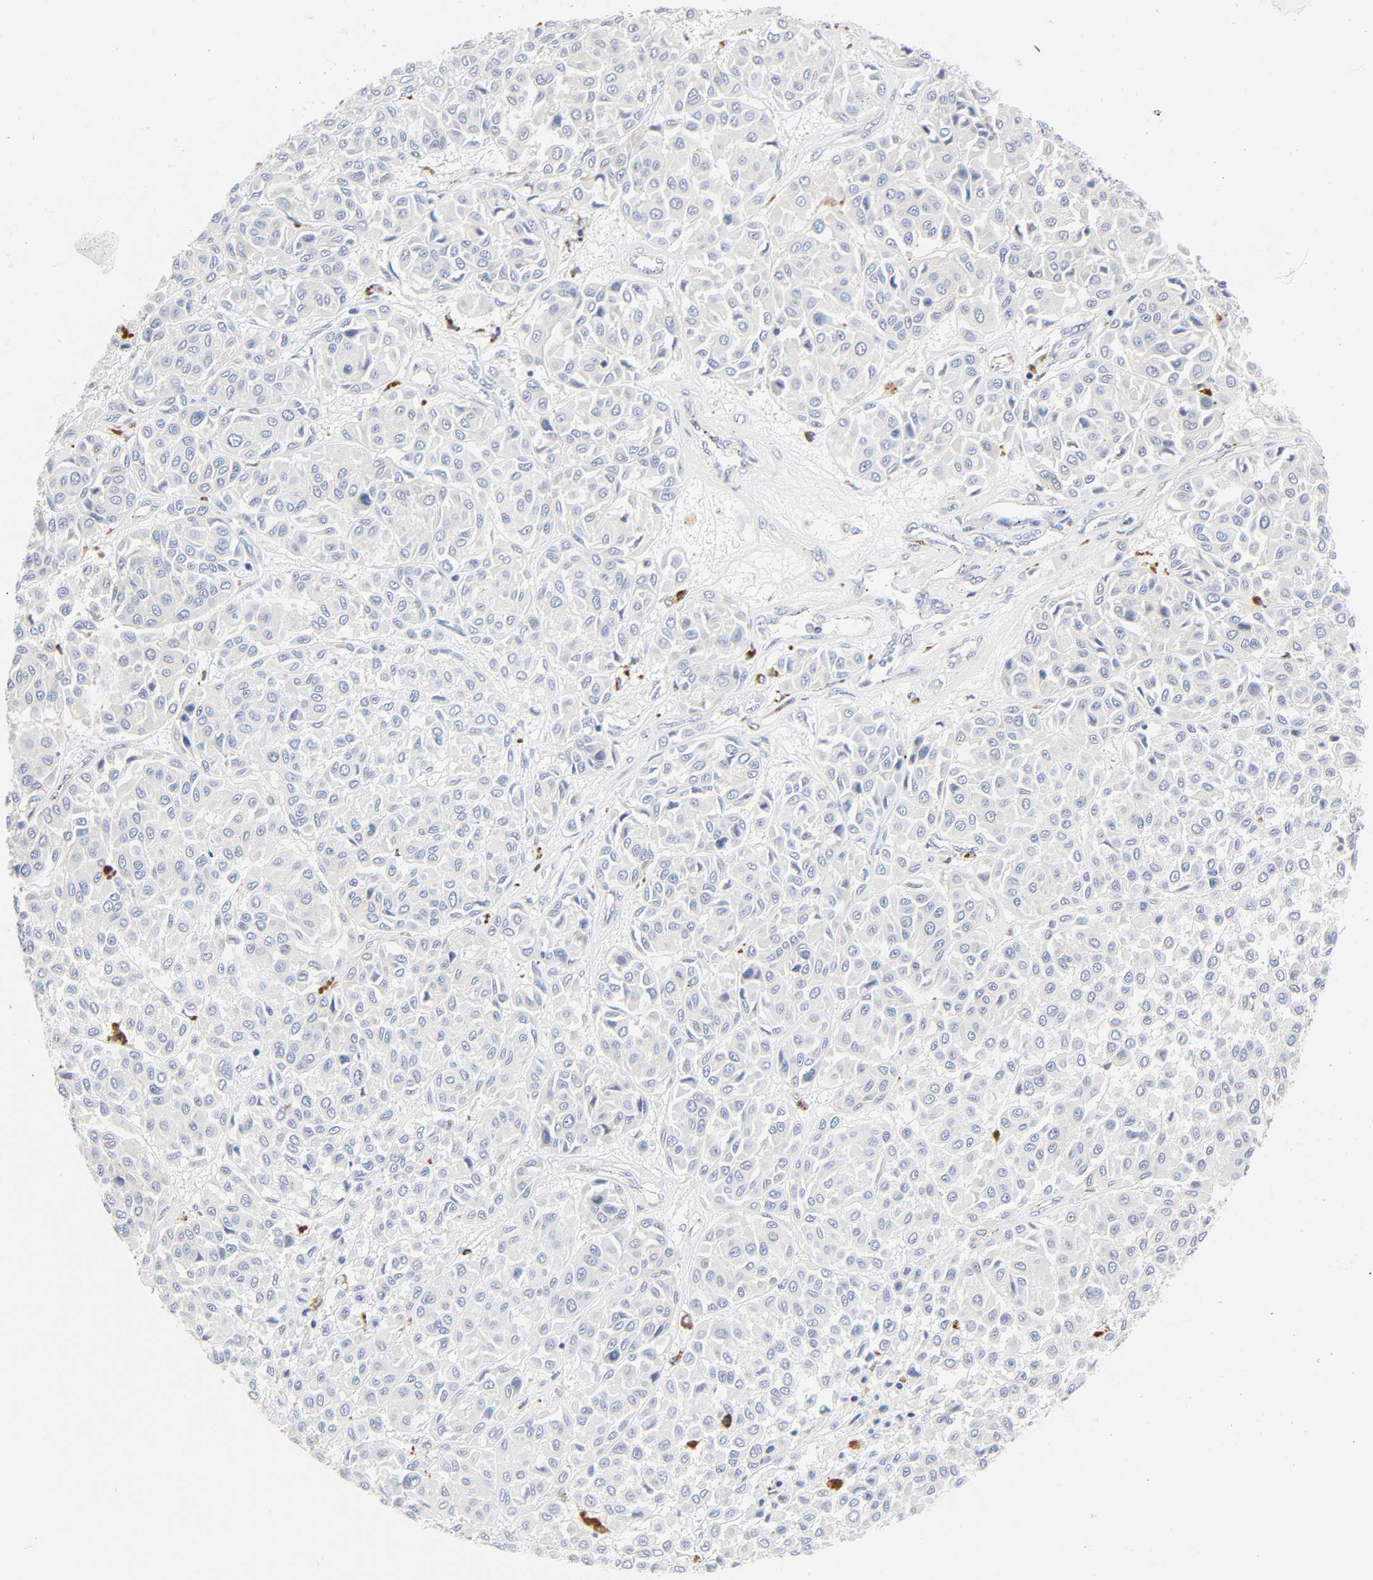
{"staining": {"intensity": "negative", "quantity": "none", "location": "none"}, "tissue": "melanoma", "cell_type": "Tumor cells", "image_type": "cancer", "snomed": [{"axis": "morphology", "description": "Malignant melanoma, Metastatic site"}, {"axis": "topography", "description": "Soft tissue"}], "caption": "This is an IHC photomicrograph of malignant melanoma (metastatic site). There is no positivity in tumor cells.", "gene": "PLP1", "patient": {"sex": "male", "age": 41}}